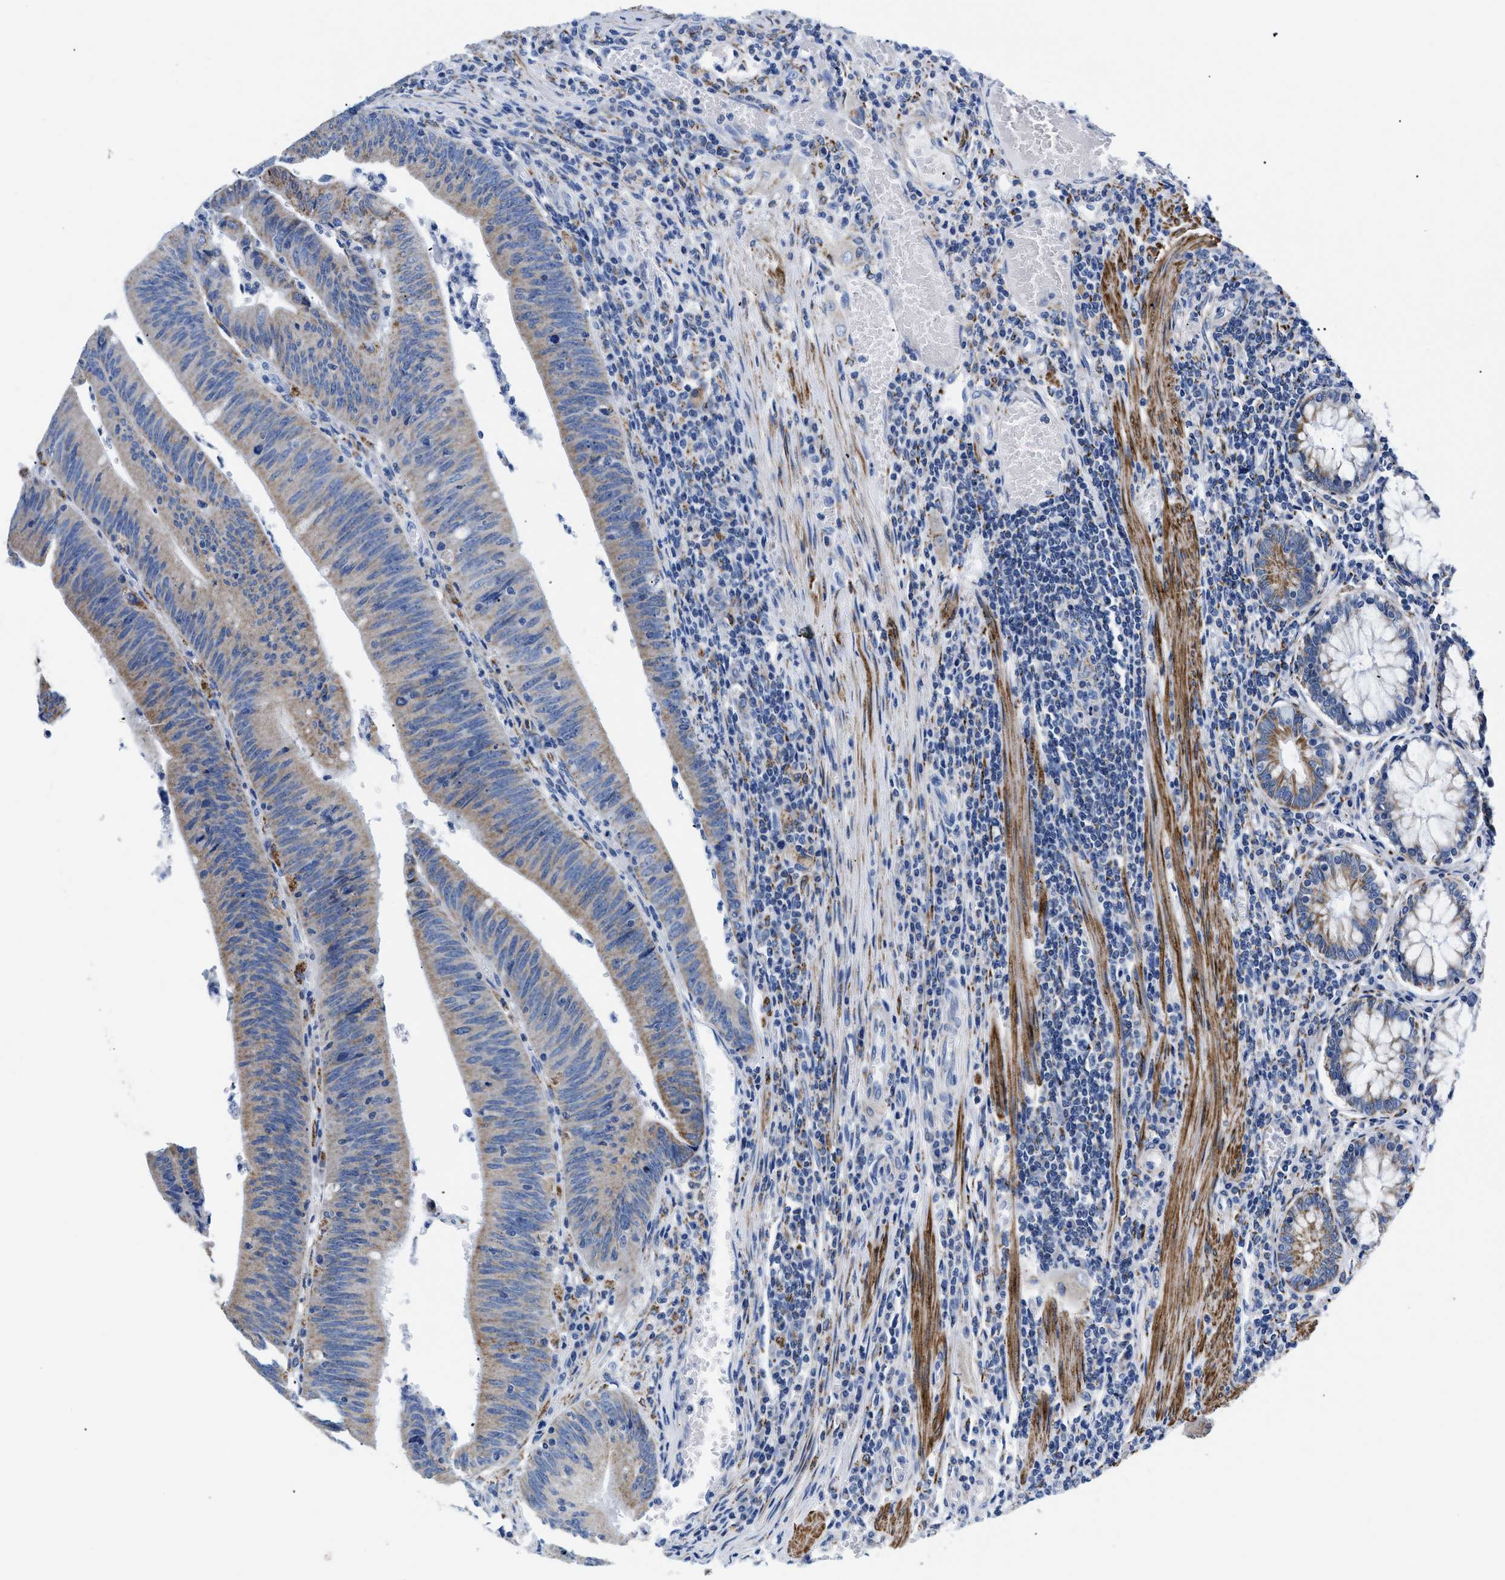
{"staining": {"intensity": "weak", "quantity": "<25%", "location": "cytoplasmic/membranous"}, "tissue": "colorectal cancer", "cell_type": "Tumor cells", "image_type": "cancer", "snomed": [{"axis": "morphology", "description": "Normal tissue, NOS"}, {"axis": "morphology", "description": "Adenocarcinoma, NOS"}, {"axis": "topography", "description": "Rectum"}], "caption": "Tumor cells are negative for brown protein staining in adenocarcinoma (colorectal).", "gene": "GPR149", "patient": {"sex": "female", "age": 66}}